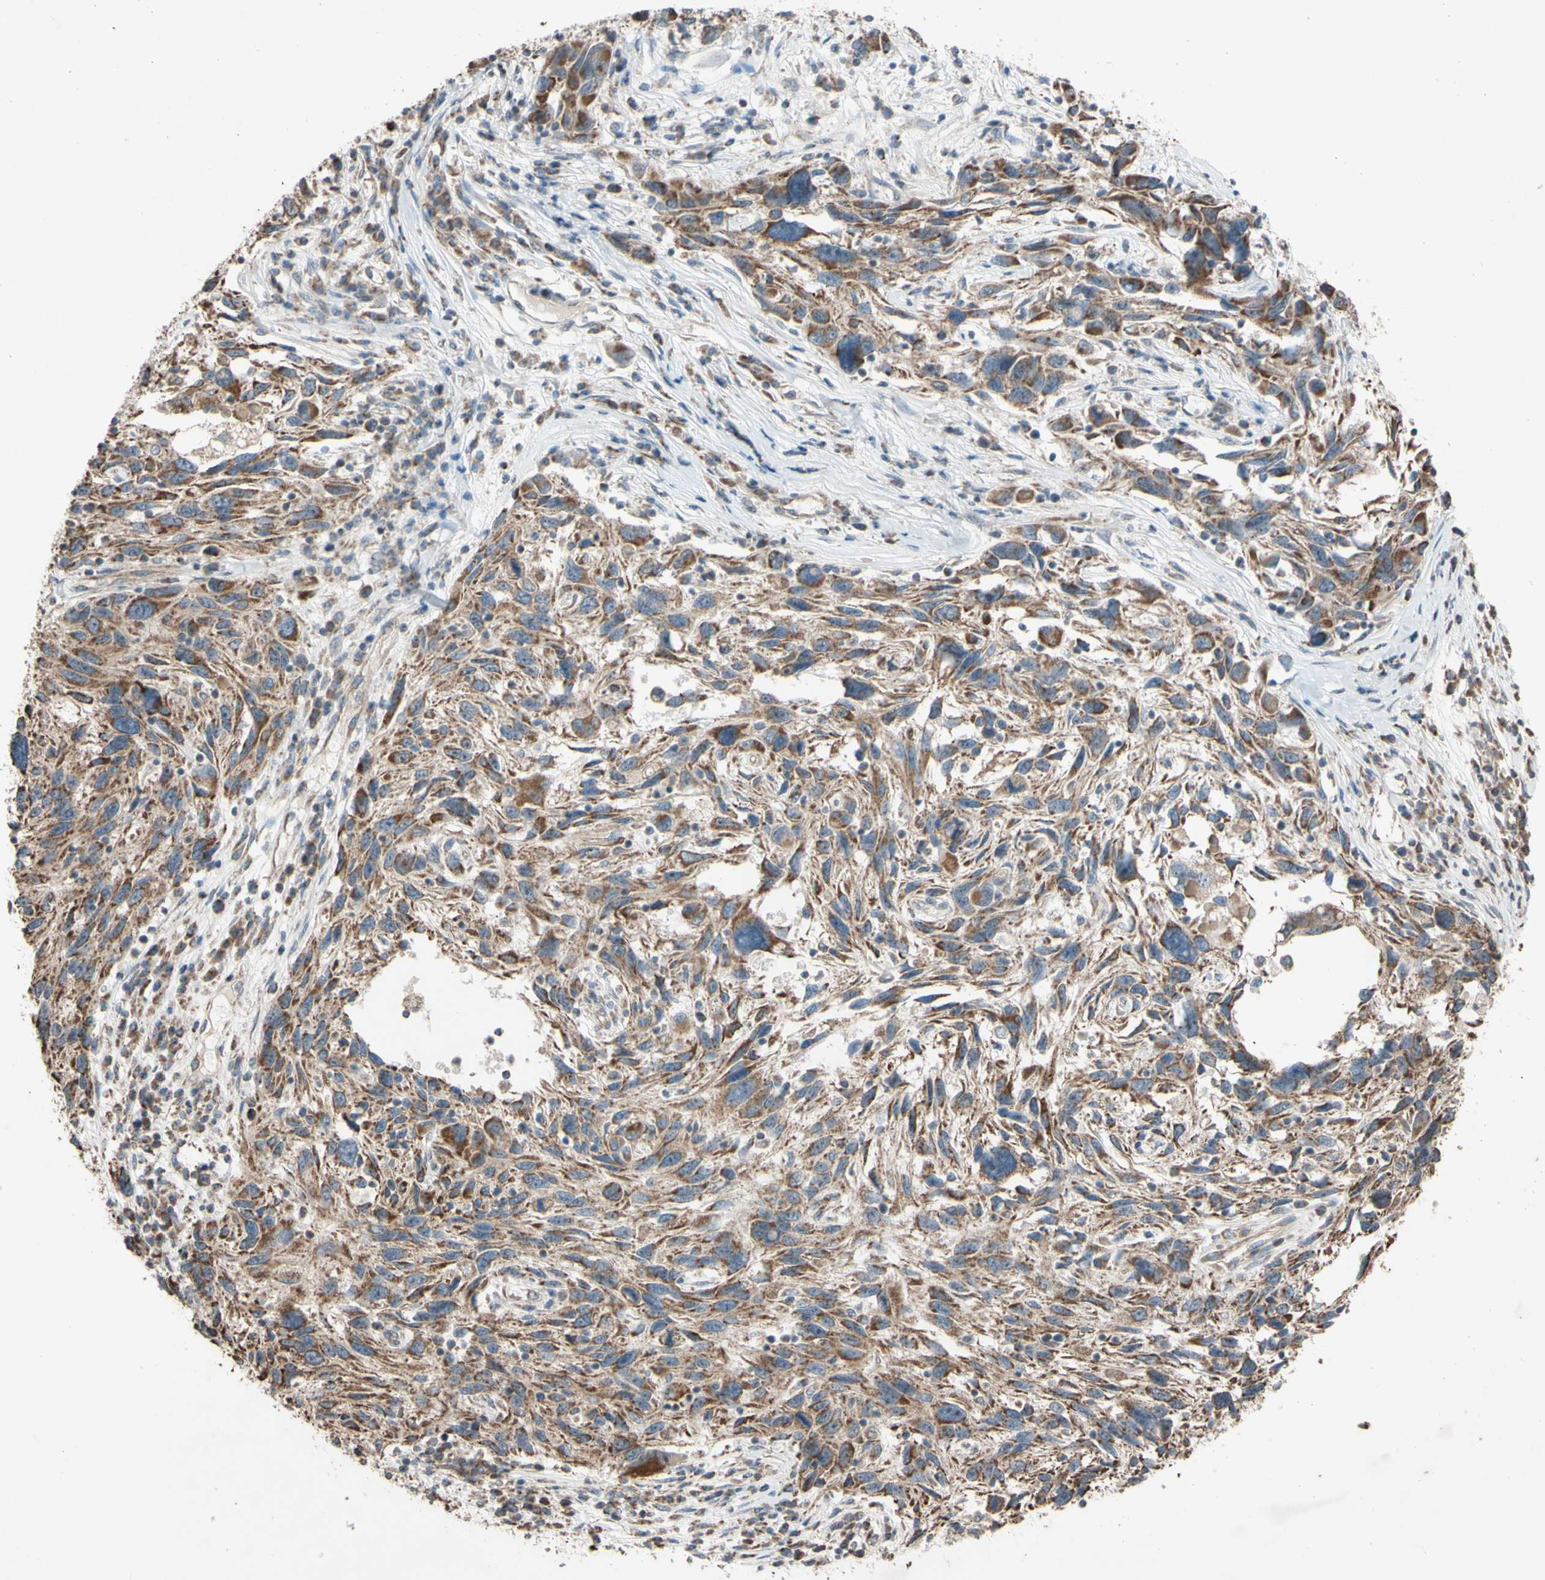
{"staining": {"intensity": "moderate", "quantity": ">75%", "location": "cytoplasmic/membranous"}, "tissue": "melanoma", "cell_type": "Tumor cells", "image_type": "cancer", "snomed": [{"axis": "morphology", "description": "Malignant melanoma, NOS"}, {"axis": "topography", "description": "Skin"}], "caption": "Melanoma was stained to show a protein in brown. There is medium levels of moderate cytoplasmic/membranous expression in about >75% of tumor cells. Immunohistochemistry (ihc) stains the protein in brown and the nuclei are stained blue.", "gene": "ACOT8", "patient": {"sex": "male", "age": 53}}